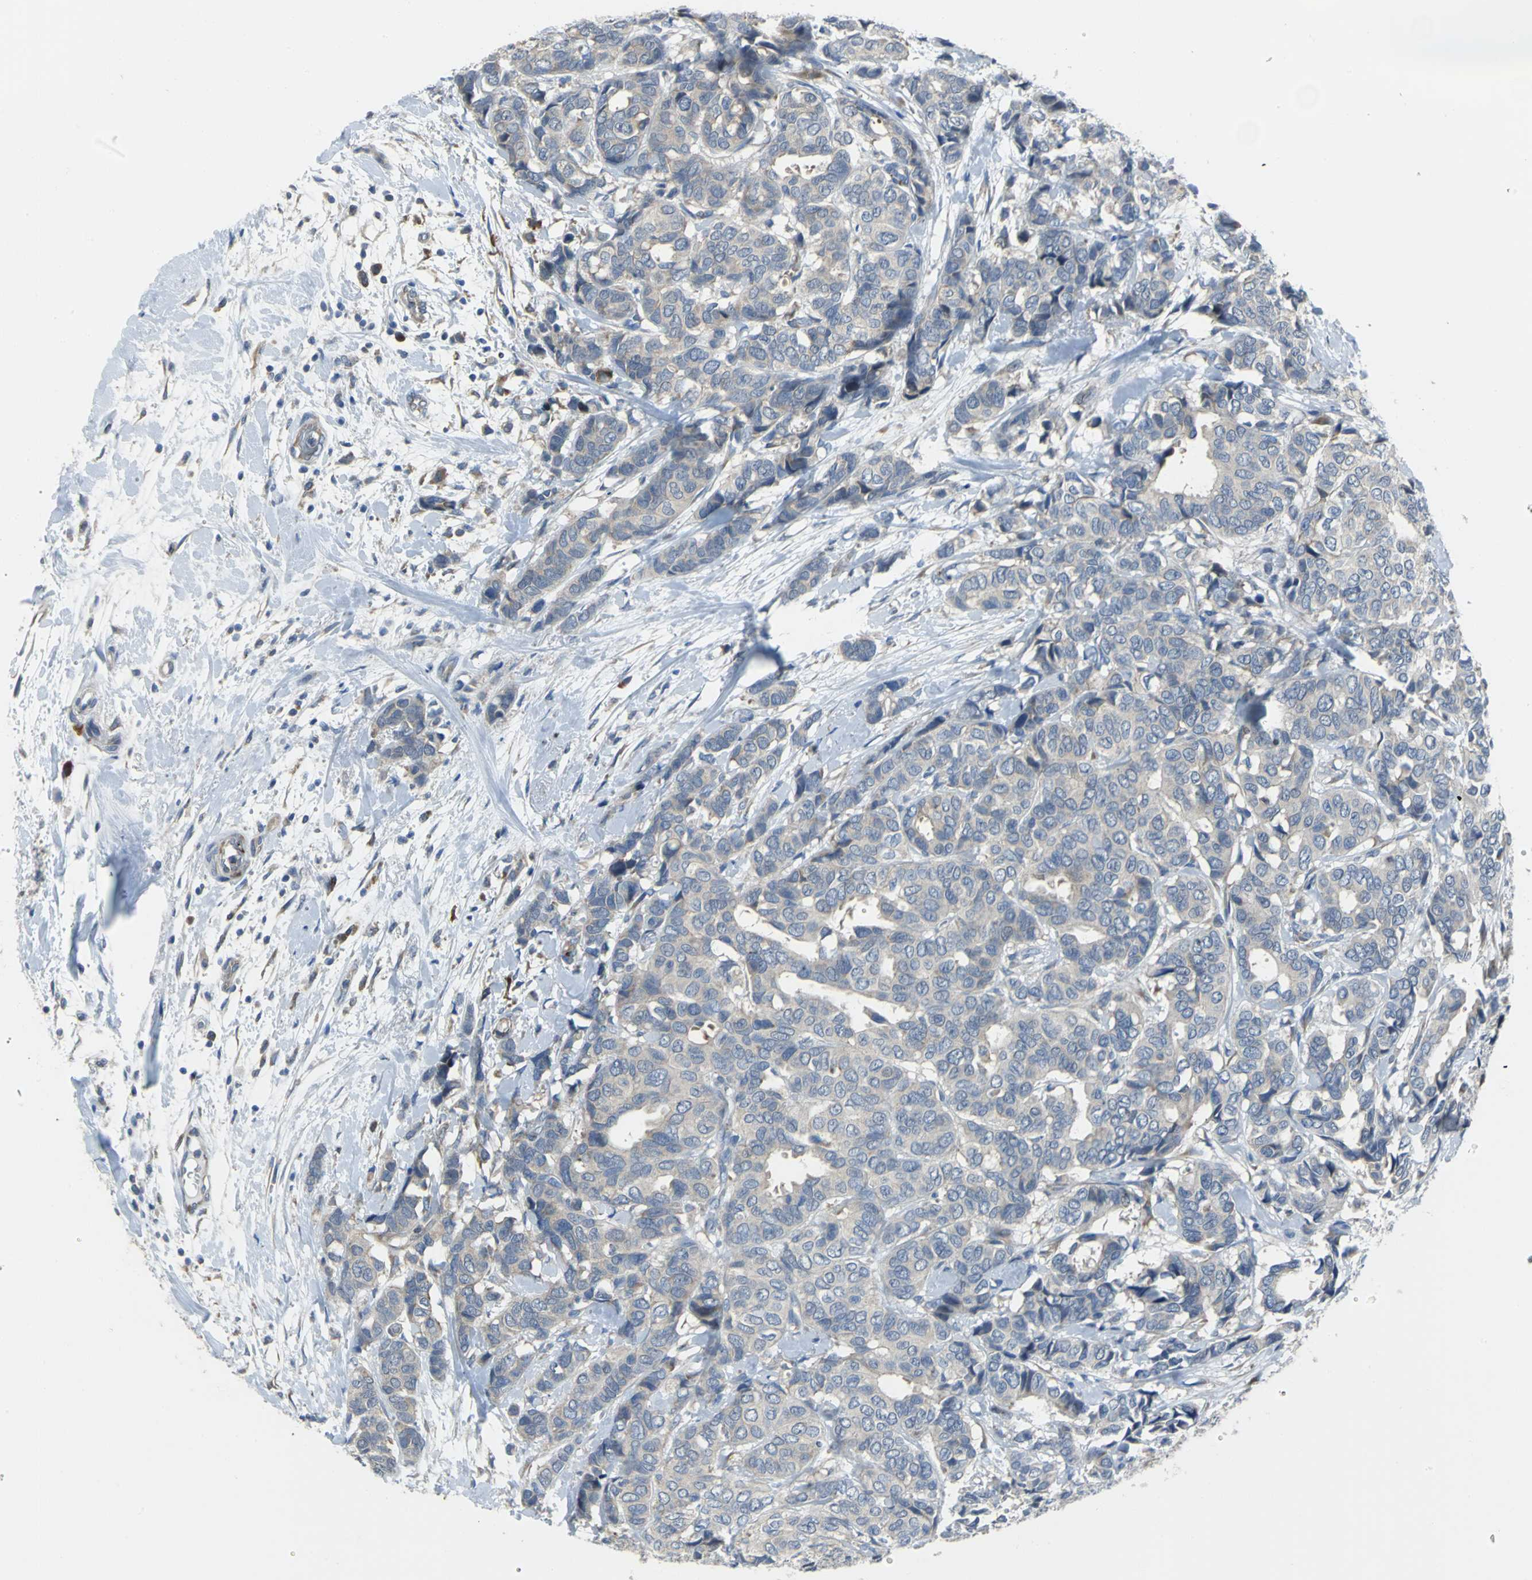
{"staining": {"intensity": "weak", "quantity": "25%-75%", "location": "cytoplasmic/membranous"}, "tissue": "breast cancer", "cell_type": "Tumor cells", "image_type": "cancer", "snomed": [{"axis": "morphology", "description": "Duct carcinoma"}, {"axis": "topography", "description": "Breast"}], "caption": "Protein expression analysis of intraductal carcinoma (breast) reveals weak cytoplasmic/membranous positivity in approximately 25%-75% of tumor cells. The staining is performed using DAB (3,3'-diaminobenzidine) brown chromogen to label protein expression. The nuclei are counter-stained blue using hematoxylin.", "gene": "EIF5A", "patient": {"sex": "female", "age": 87}}